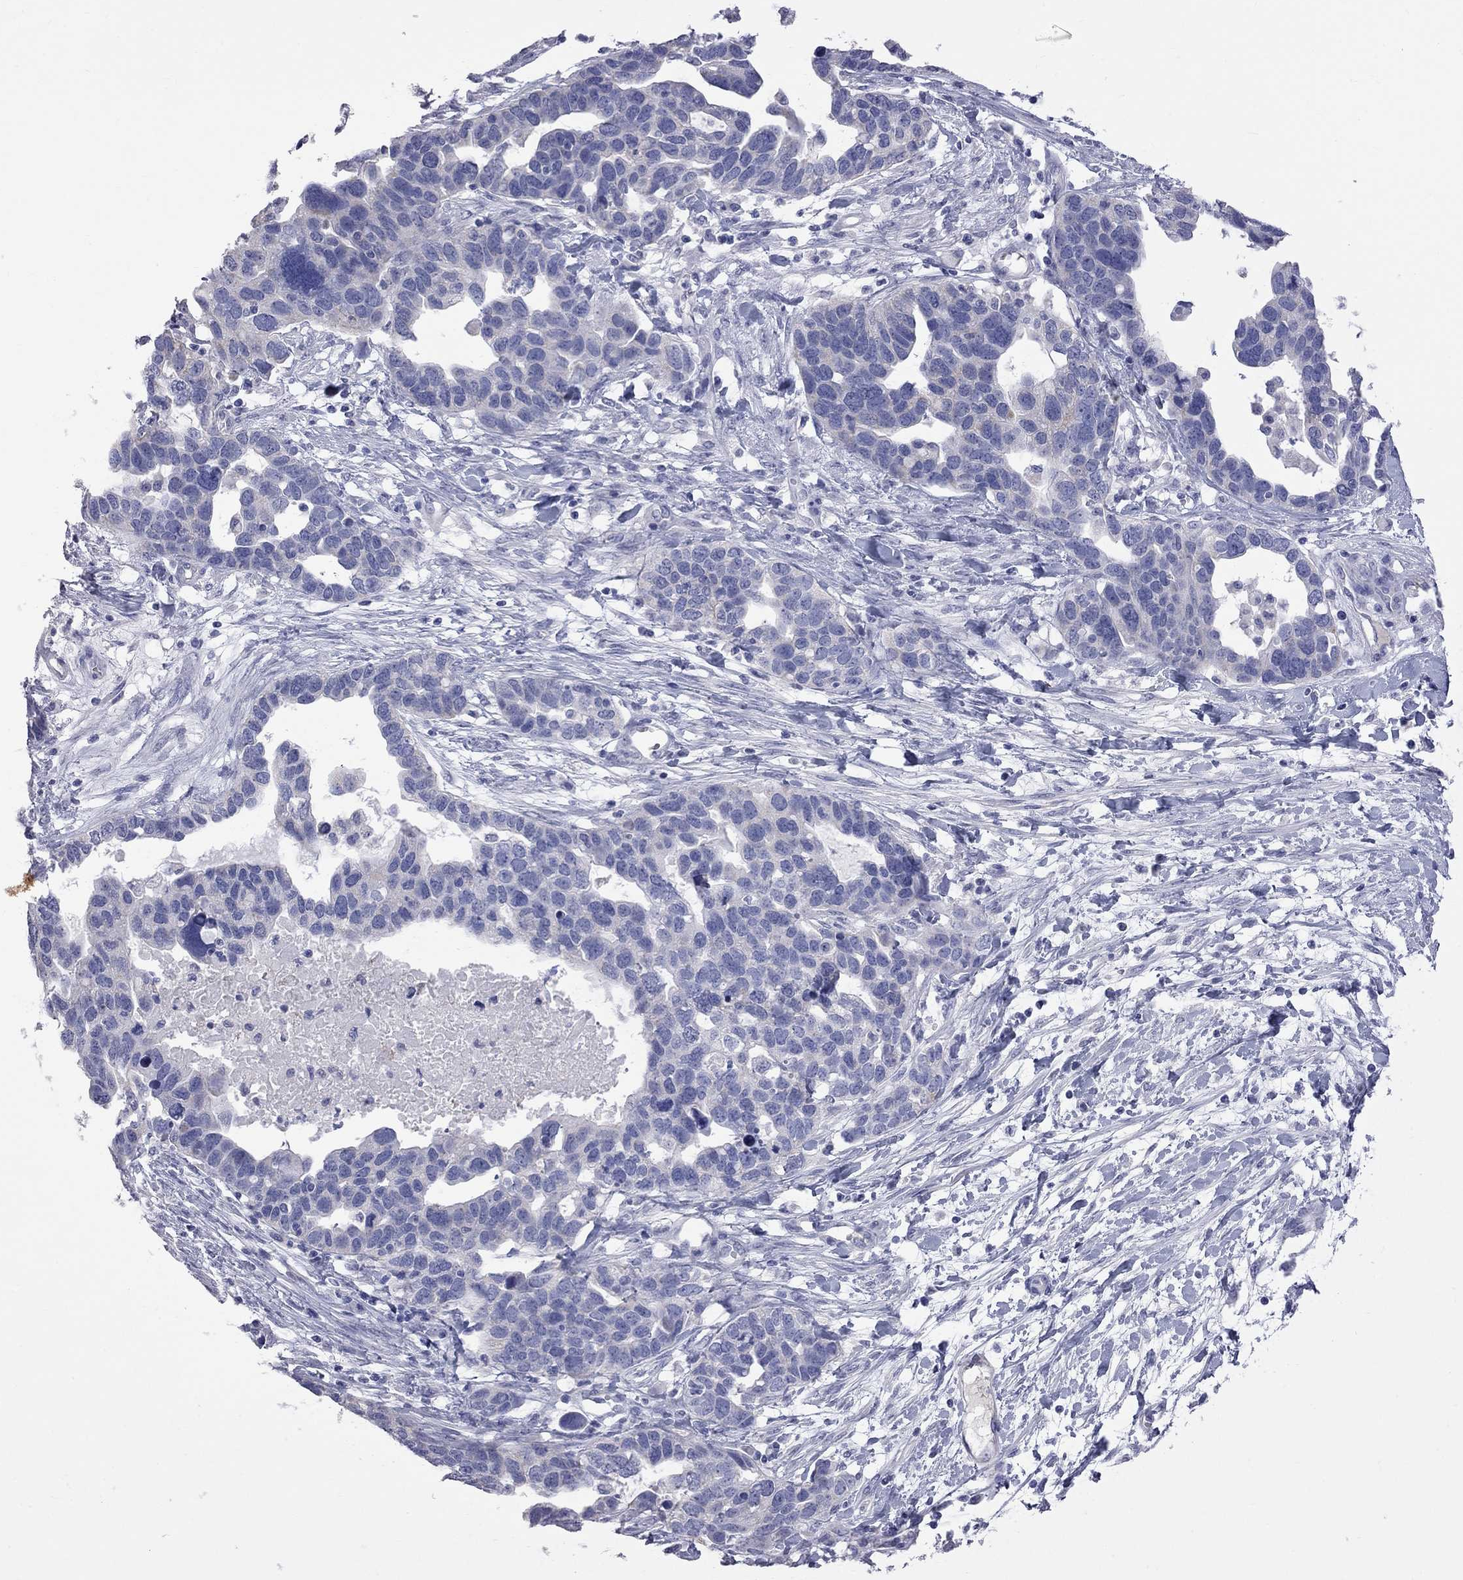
{"staining": {"intensity": "negative", "quantity": "none", "location": "none"}, "tissue": "ovarian cancer", "cell_type": "Tumor cells", "image_type": "cancer", "snomed": [{"axis": "morphology", "description": "Cystadenocarcinoma, serous, NOS"}, {"axis": "topography", "description": "Ovary"}], "caption": "Human ovarian serous cystadenocarcinoma stained for a protein using immunohistochemistry (IHC) shows no staining in tumor cells.", "gene": "KCND2", "patient": {"sex": "female", "age": 54}}